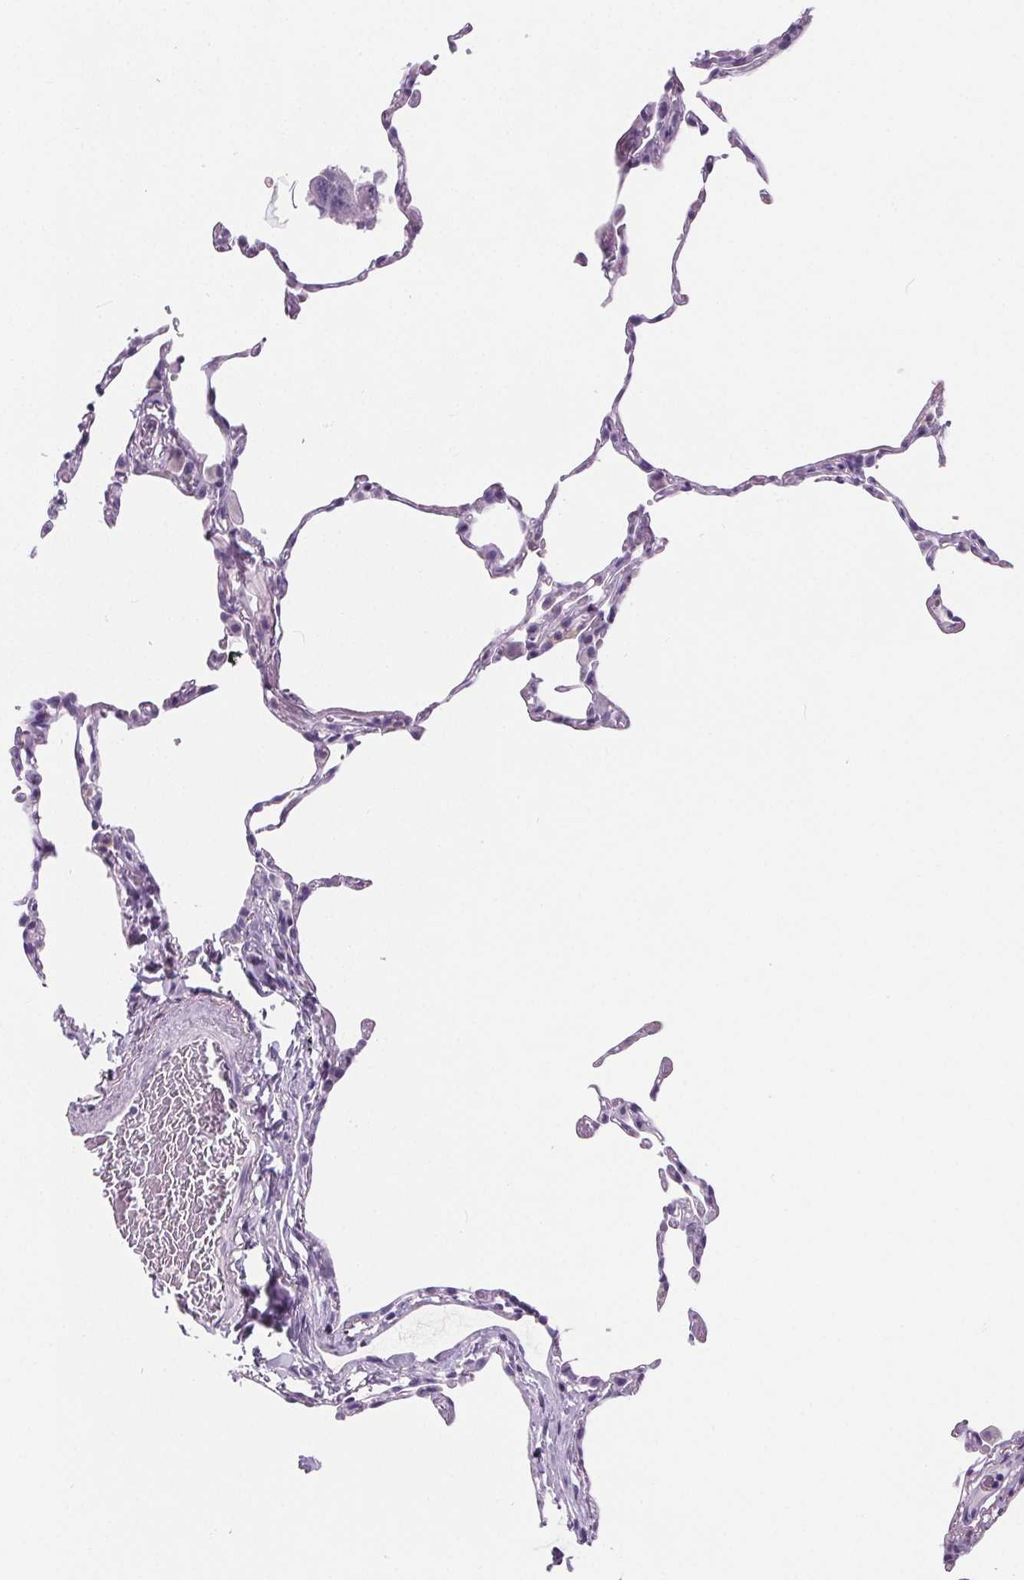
{"staining": {"intensity": "negative", "quantity": "none", "location": "none"}, "tissue": "lung", "cell_type": "Alveolar cells", "image_type": "normal", "snomed": [{"axis": "morphology", "description": "Normal tissue, NOS"}, {"axis": "topography", "description": "Lung"}], "caption": "This is an immunohistochemistry image of normal human lung. There is no expression in alveolar cells.", "gene": "ADRB1", "patient": {"sex": "female", "age": 57}}